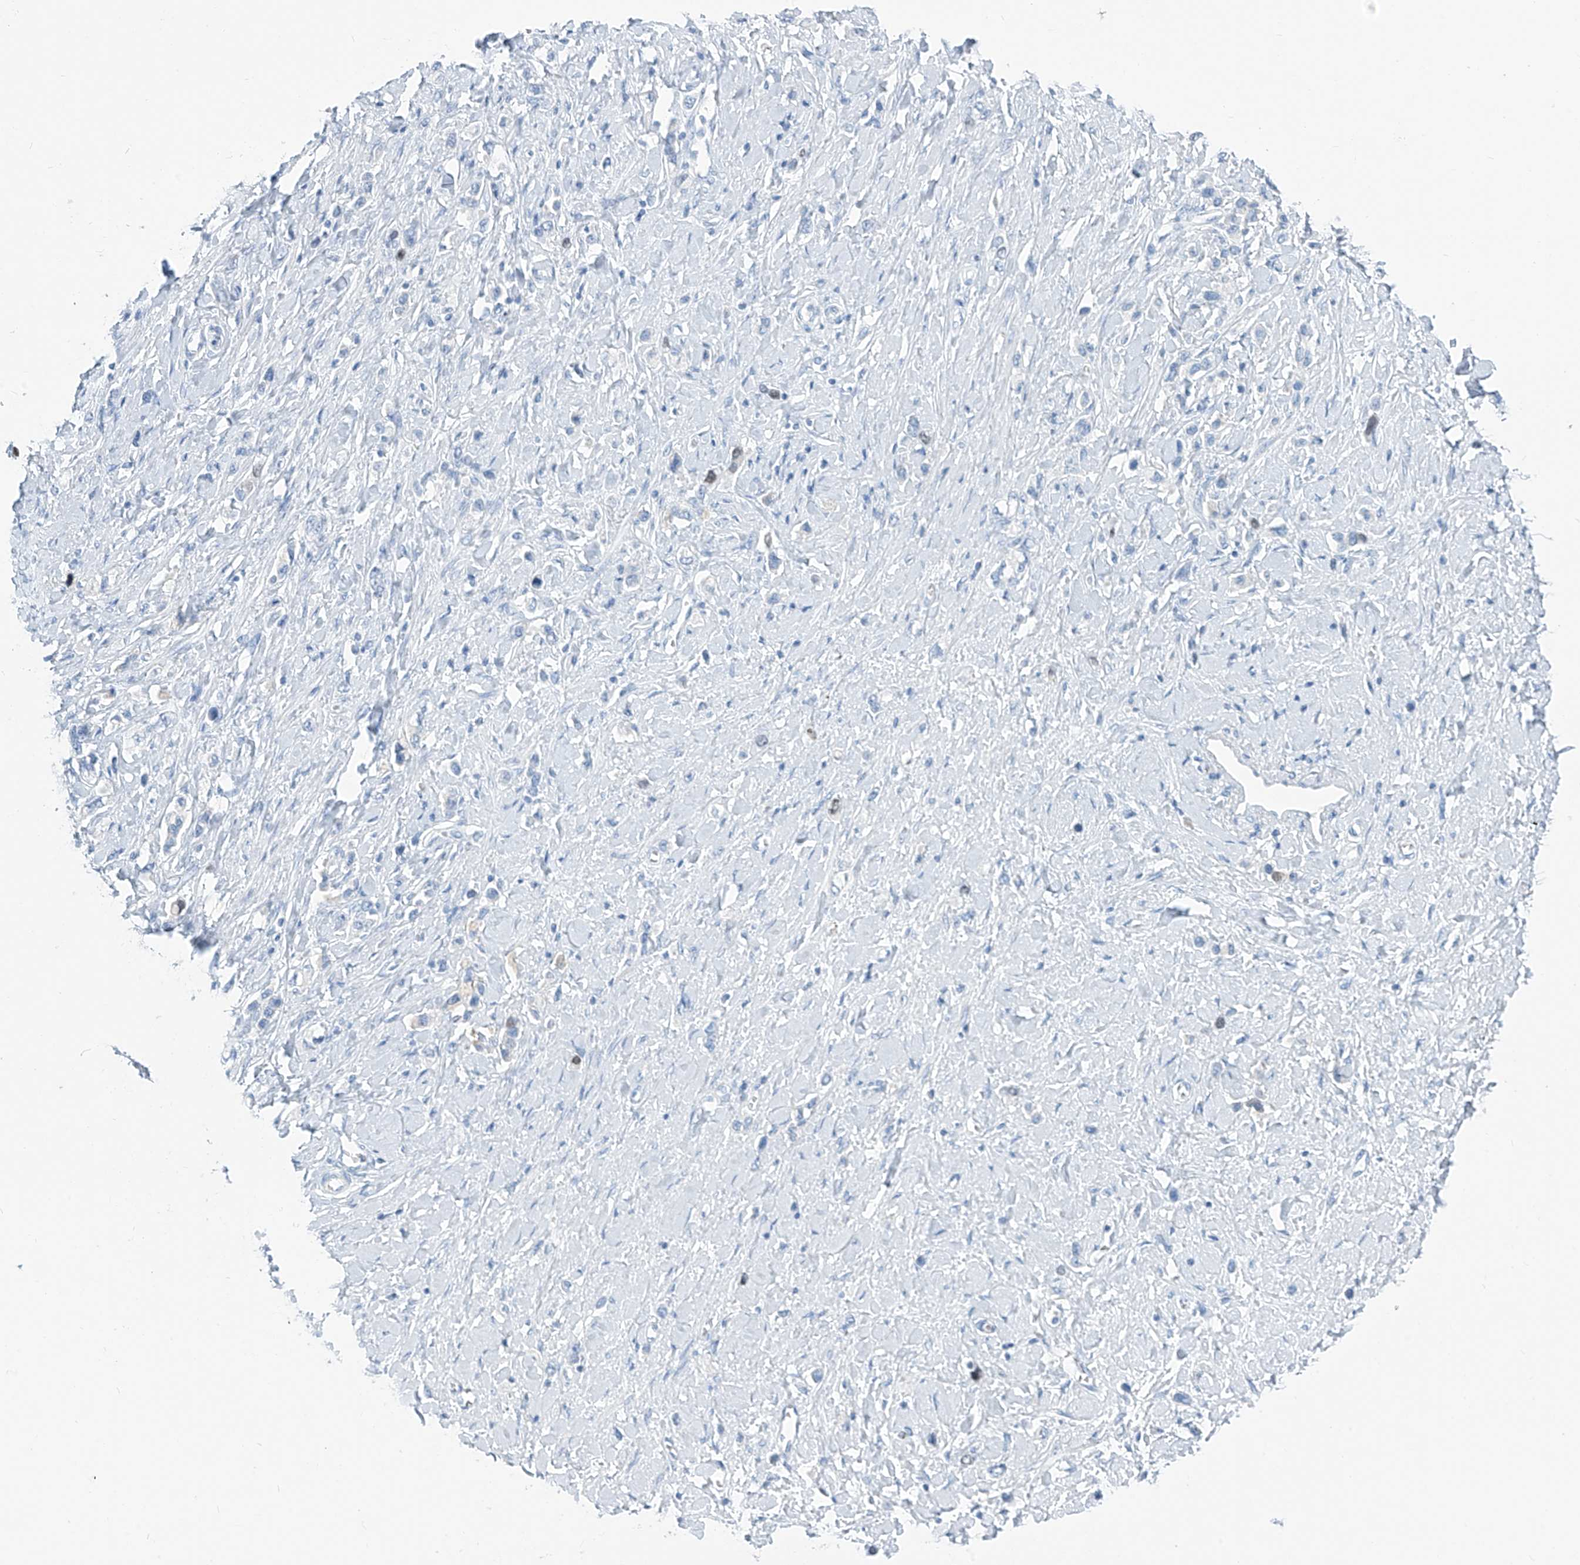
{"staining": {"intensity": "negative", "quantity": "none", "location": "none"}, "tissue": "stomach cancer", "cell_type": "Tumor cells", "image_type": "cancer", "snomed": [{"axis": "morphology", "description": "Normal tissue, NOS"}, {"axis": "morphology", "description": "Adenocarcinoma, NOS"}, {"axis": "topography", "description": "Stomach, upper"}, {"axis": "topography", "description": "Stomach"}], "caption": "Protein analysis of stomach cancer demonstrates no significant positivity in tumor cells.", "gene": "SGO2", "patient": {"sex": "female", "age": 65}}